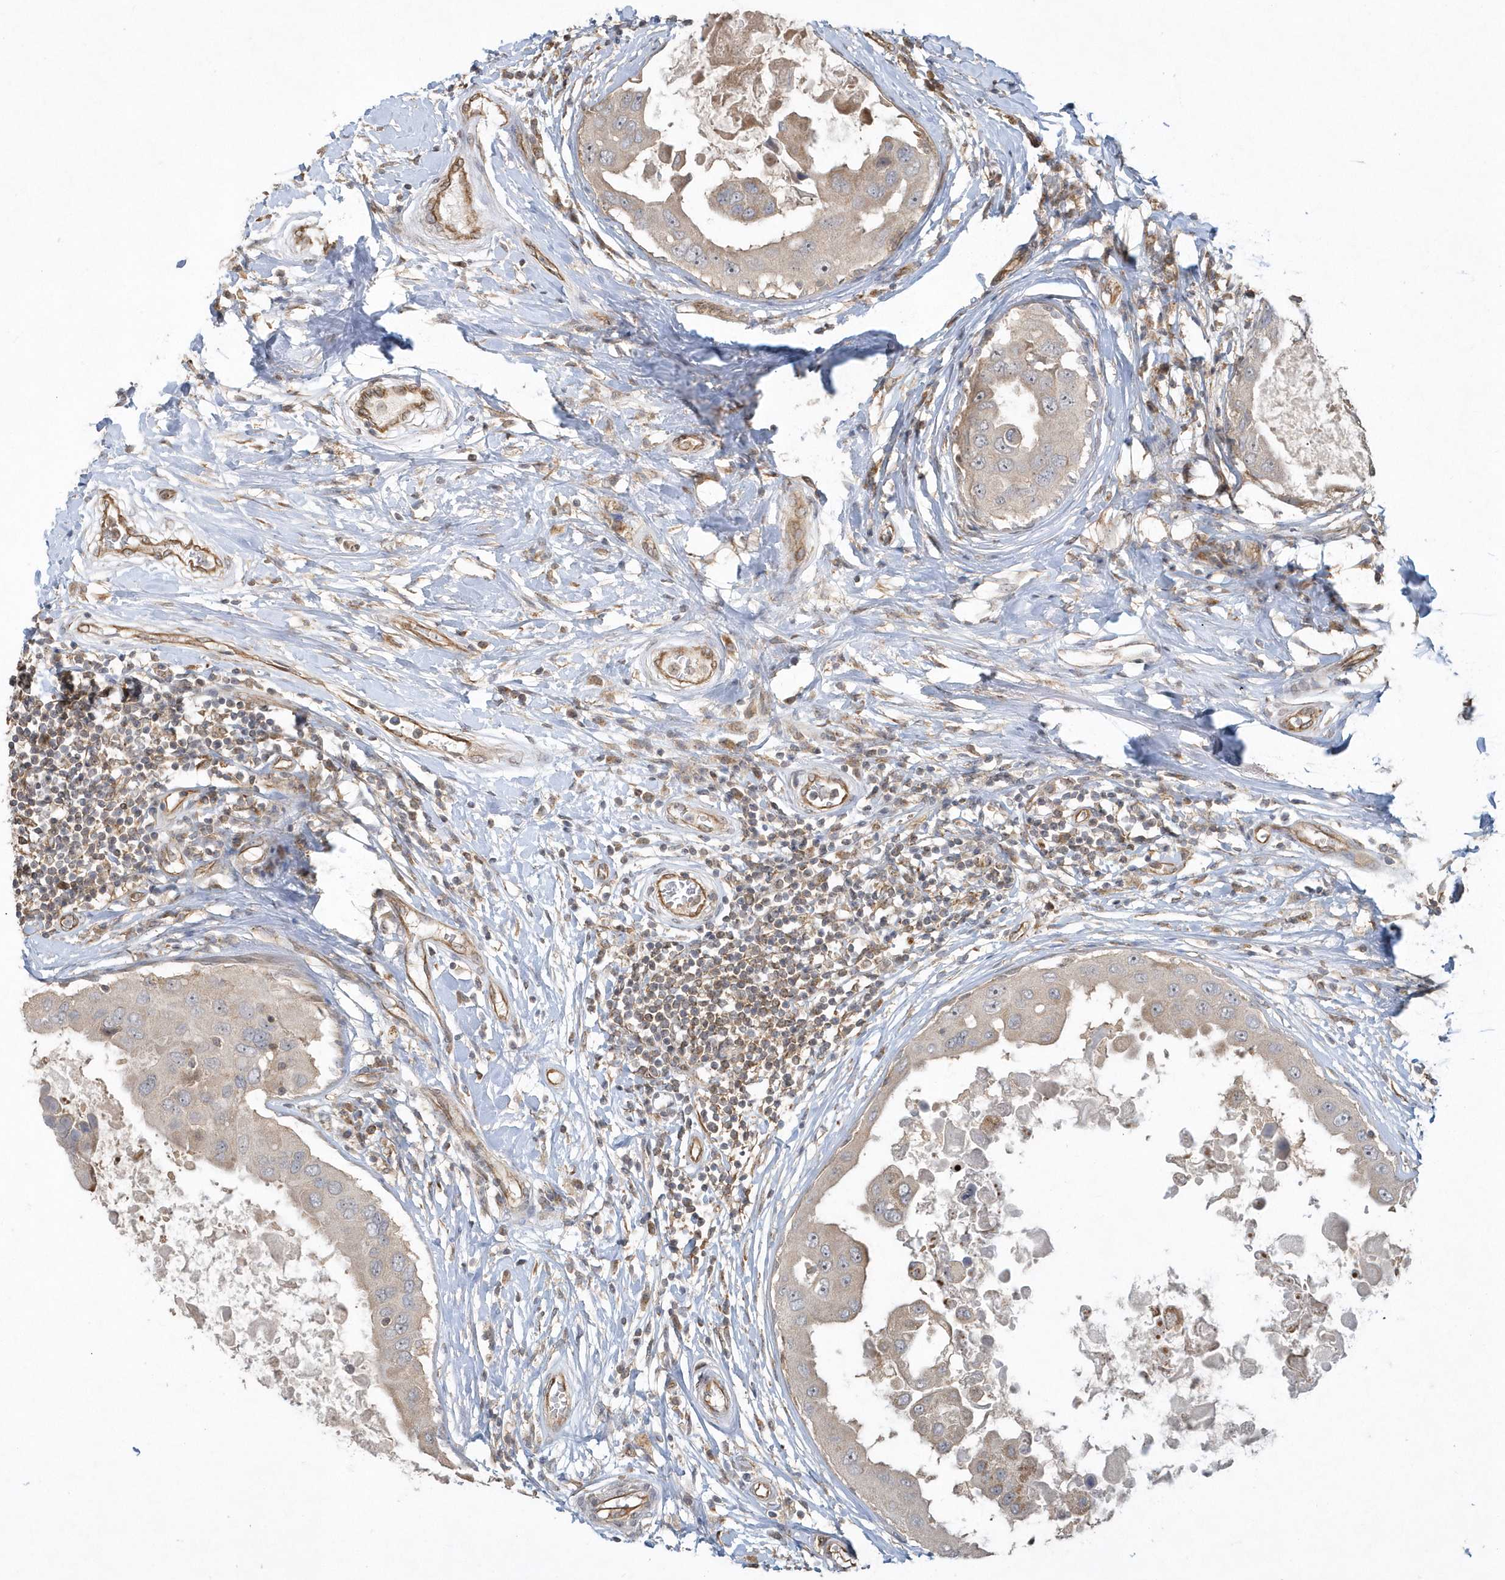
{"staining": {"intensity": "weak", "quantity": ">75%", "location": "cytoplasmic/membranous"}, "tissue": "breast cancer", "cell_type": "Tumor cells", "image_type": "cancer", "snomed": [{"axis": "morphology", "description": "Duct carcinoma"}, {"axis": "topography", "description": "Breast"}], "caption": "Protein expression analysis of breast intraductal carcinoma reveals weak cytoplasmic/membranous expression in about >75% of tumor cells. The staining was performed using DAB (3,3'-diaminobenzidine), with brown indicating positive protein expression. Nuclei are stained blue with hematoxylin.", "gene": "THG1L", "patient": {"sex": "female", "age": 27}}